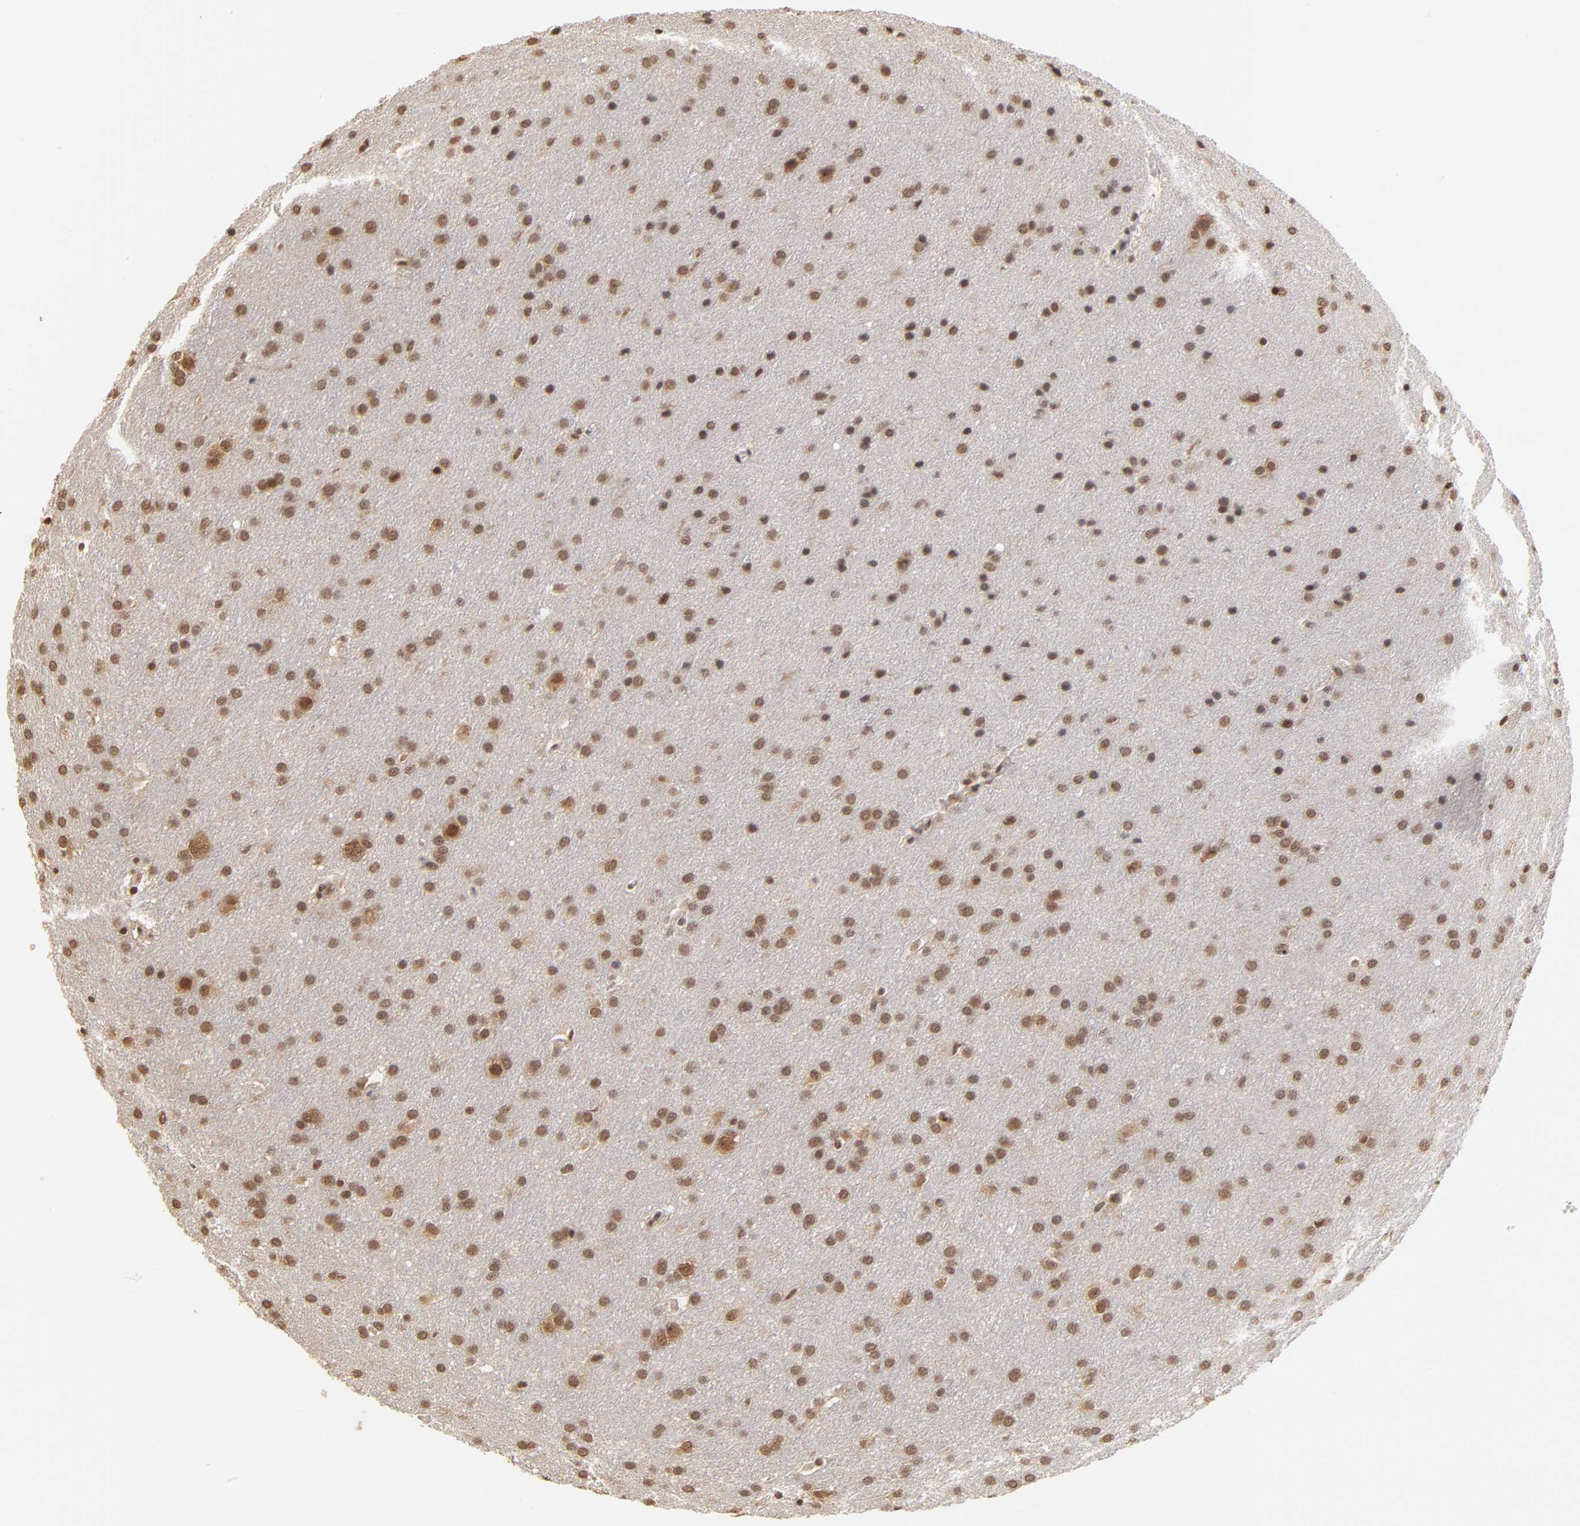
{"staining": {"intensity": "moderate", "quantity": ">75%", "location": "nuclear"}, "tissue": "glioma", "cell_type": "Tumor cells", "image_type": "cancer", "snomed": [{"axis": "morphology", "description": "Glioma, malignant, Low grade"}, {"axis": "topography", "description": "Brain"}], "caption": "High-magnification brightfield microscopy of malignant glioma (low-grade) stained with DAB (3,3'-diaminobenzidine) (brown) and counterstained with hematoxylin (blue). tumor cells exhibit moderate nuclear expression is seen in approximately>75% of cells.", "gene": "BRPF1", "patient": {"sex": "female", "age": 32}}